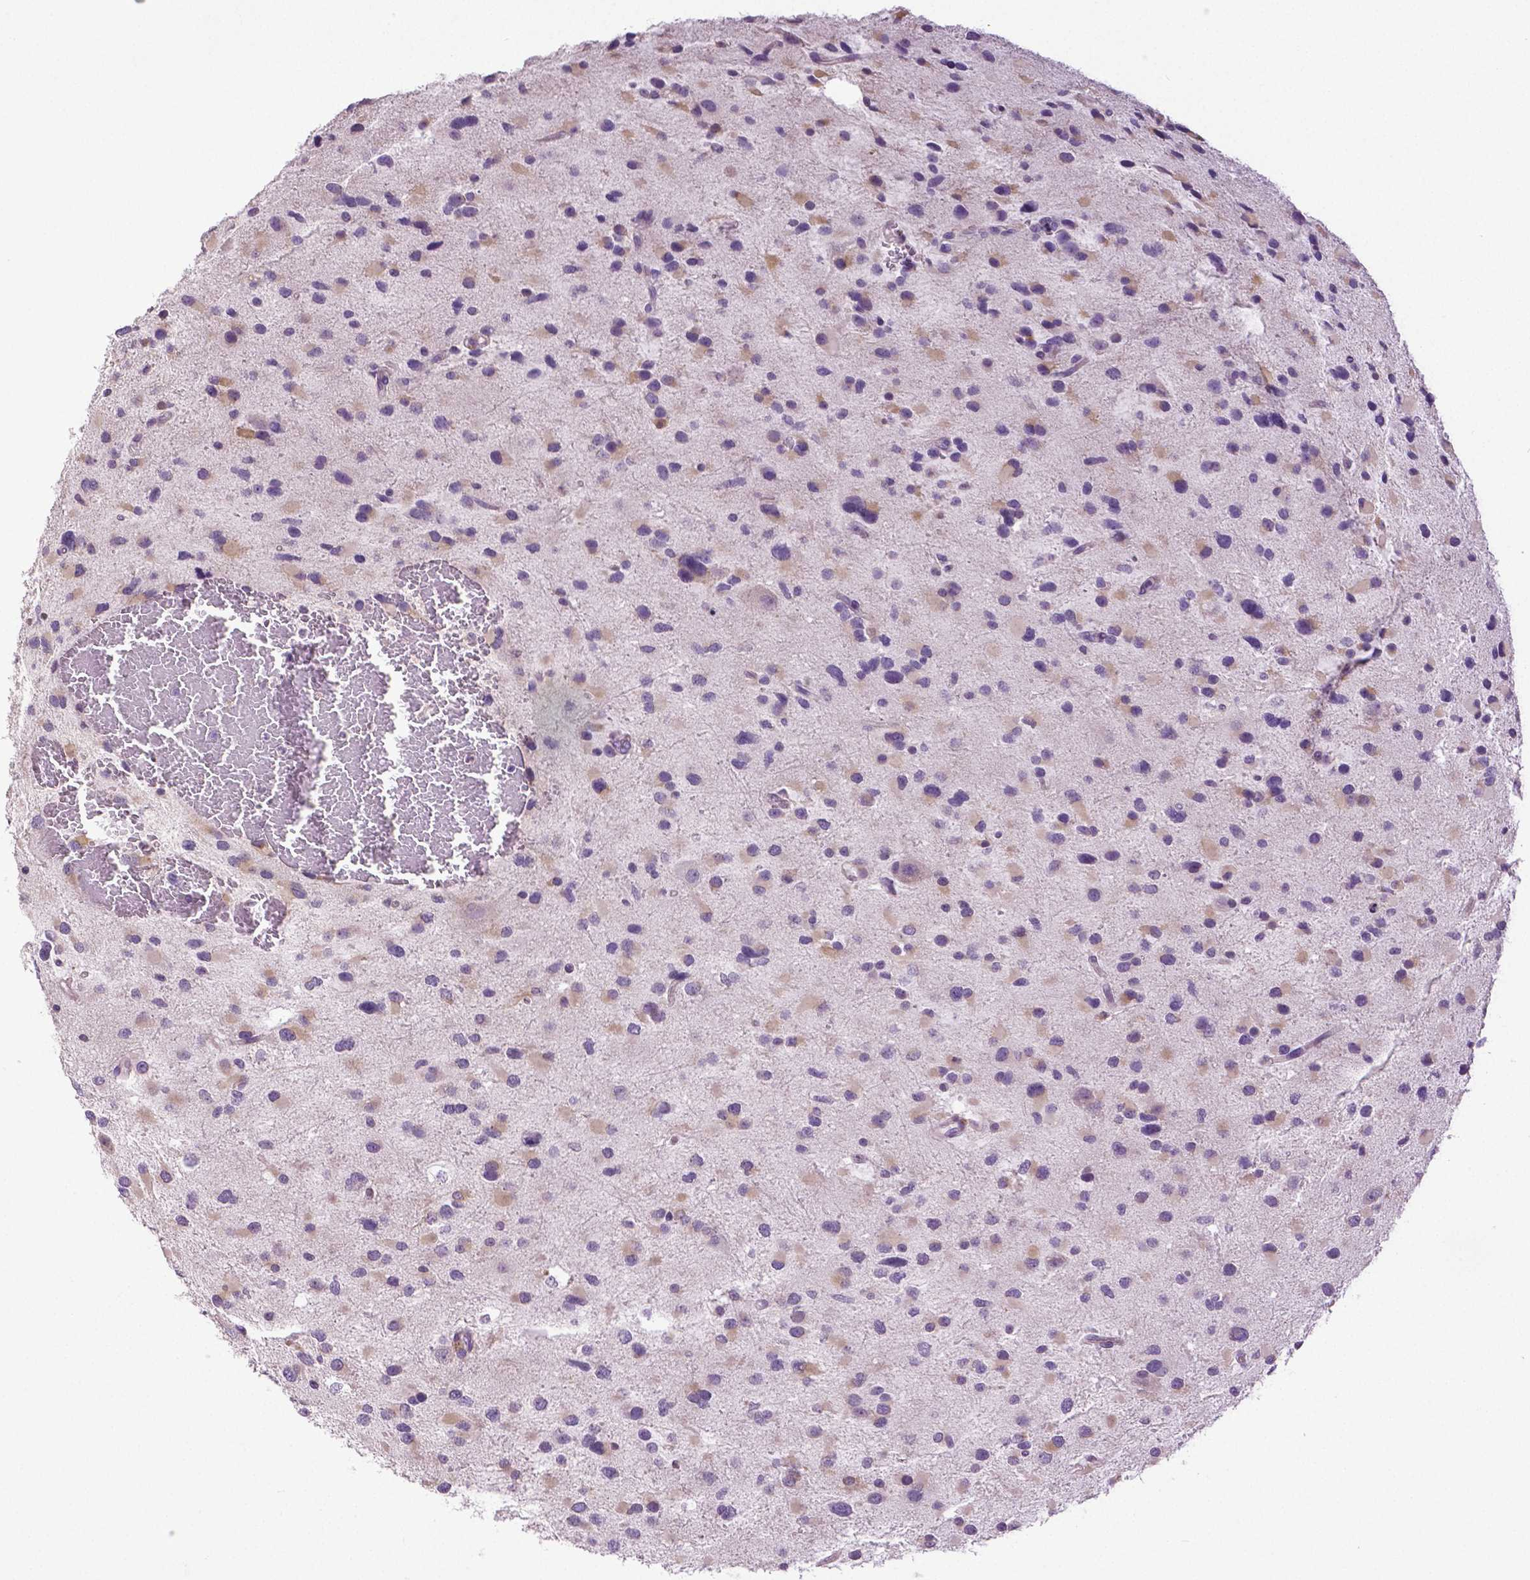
{"staining": {"intensity": "weak", "quantity": "<25%", "location": "cytoplasmic/membranous"}, "tissue": "glioma", "cell_type": "Tumor cells", "image_type": "cancer", "snomed": [{"axis": "morphology", "description": "Glioma, malignant, Low grade"}, {"axis": "topography", "description": "Brain"}], "caption": "Tumor cells are negative for protein expression in human malignant glioma (low-grade). (DAB (3,3'-diaminobenzidine) immunohistochemistry visualized using brightfield microscopy, high magnification).", "gene": "DNAH12", "patient": {"sex": "female", "age": 32}}